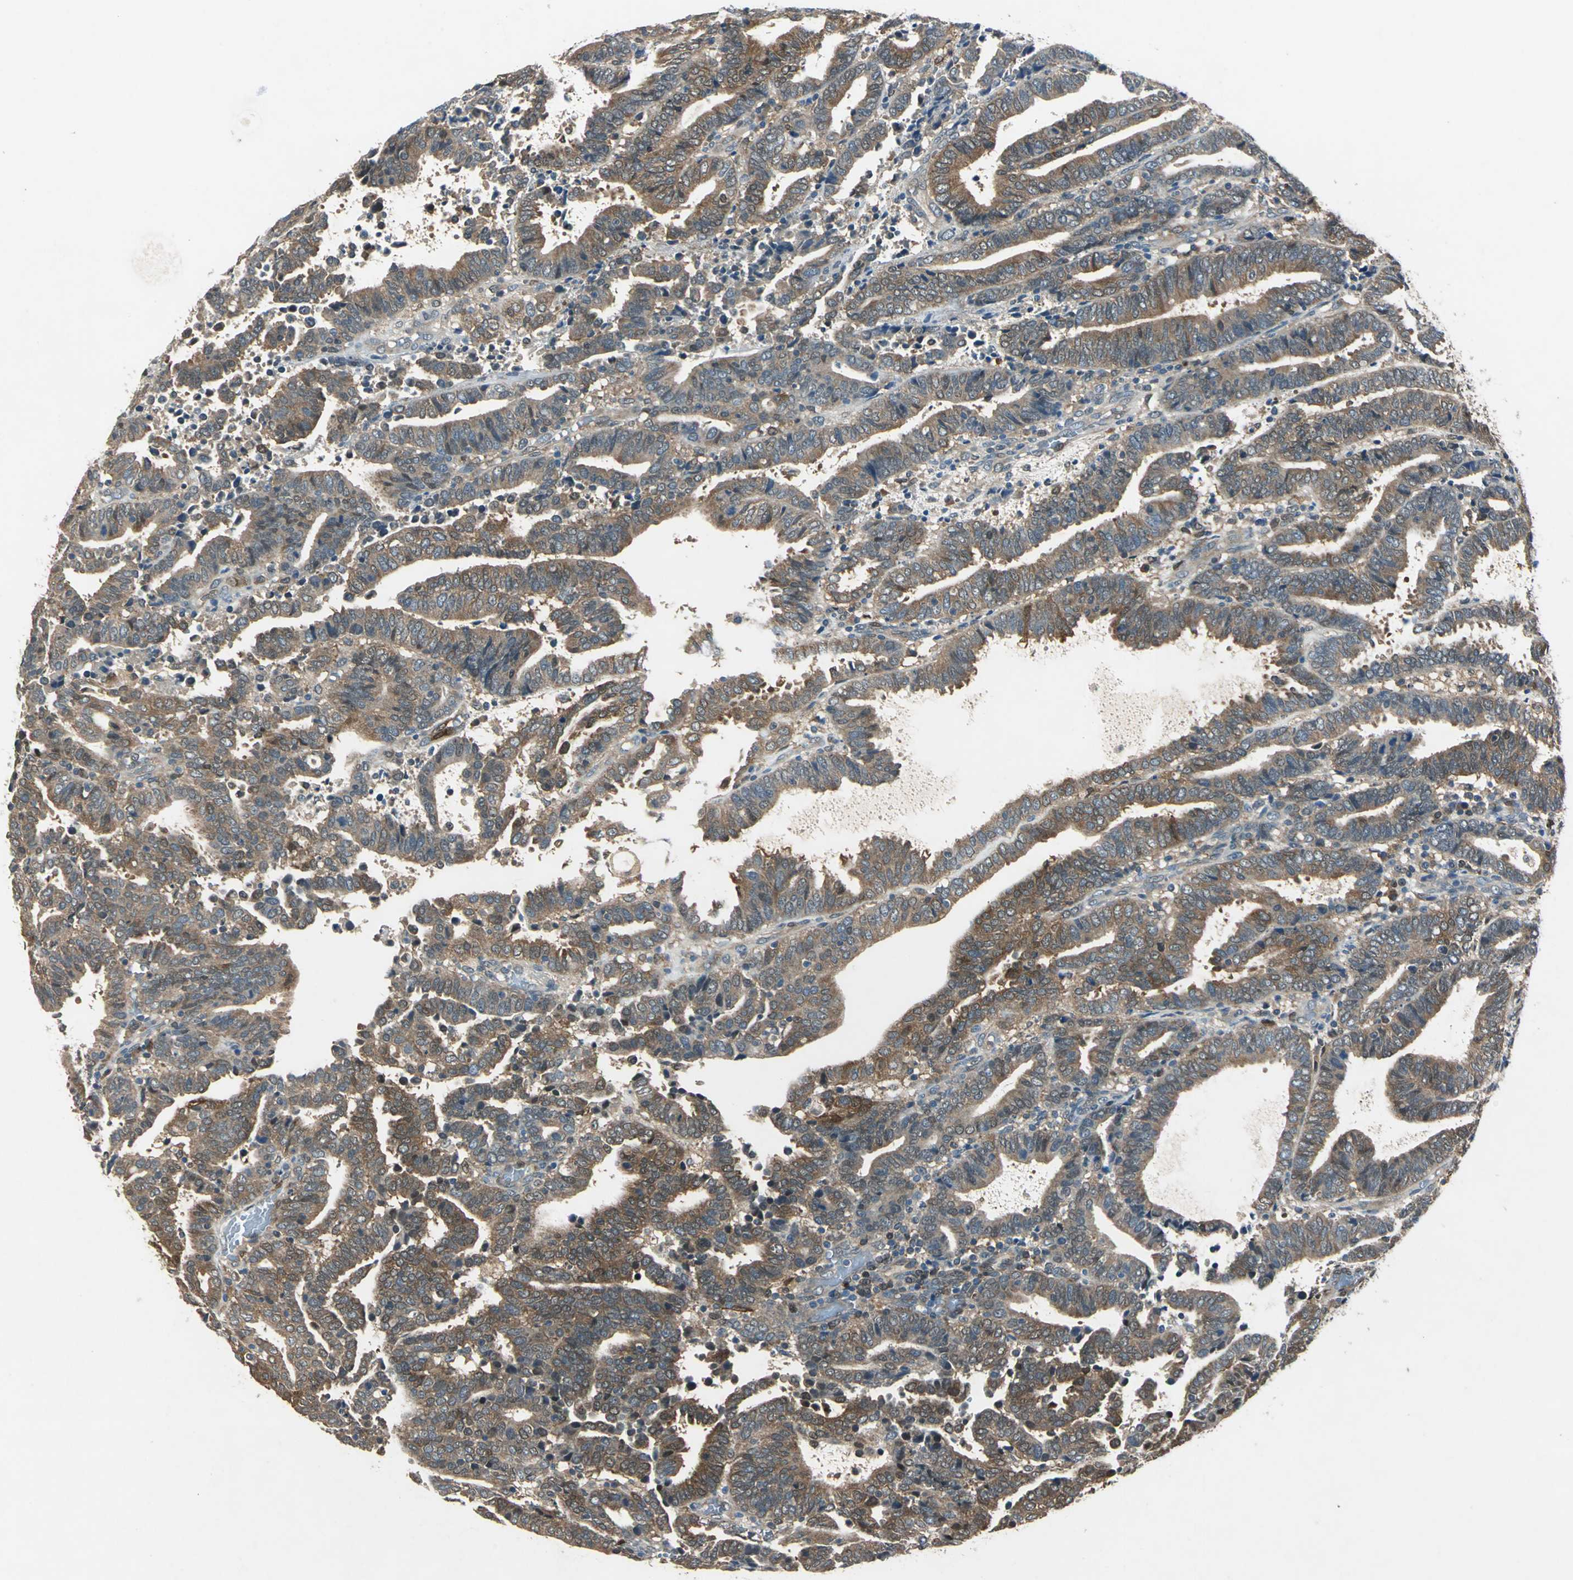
{"staining": {"intensity": "moderate", "quantity": ">75%", "location": "cytoplasmic/membranous"}, "tissue": "endometrial cancer", "cell_type": "Tumor cells", "image_type": "cancer", "snomed": [{"axis": "morphology", "description": "Adenocarcinoma, NOS"}, {"axis": "topography", "description": "Uterus"}], "caption": "Endometrial adenocarcinoma was stained to show a protein in brown. There is medium levels of moderate cytoplasmic/membranous positivity in about >75% of tumor cells.", "gene": "RRM2B", "patient": {"sex": "female", "age": 83}}